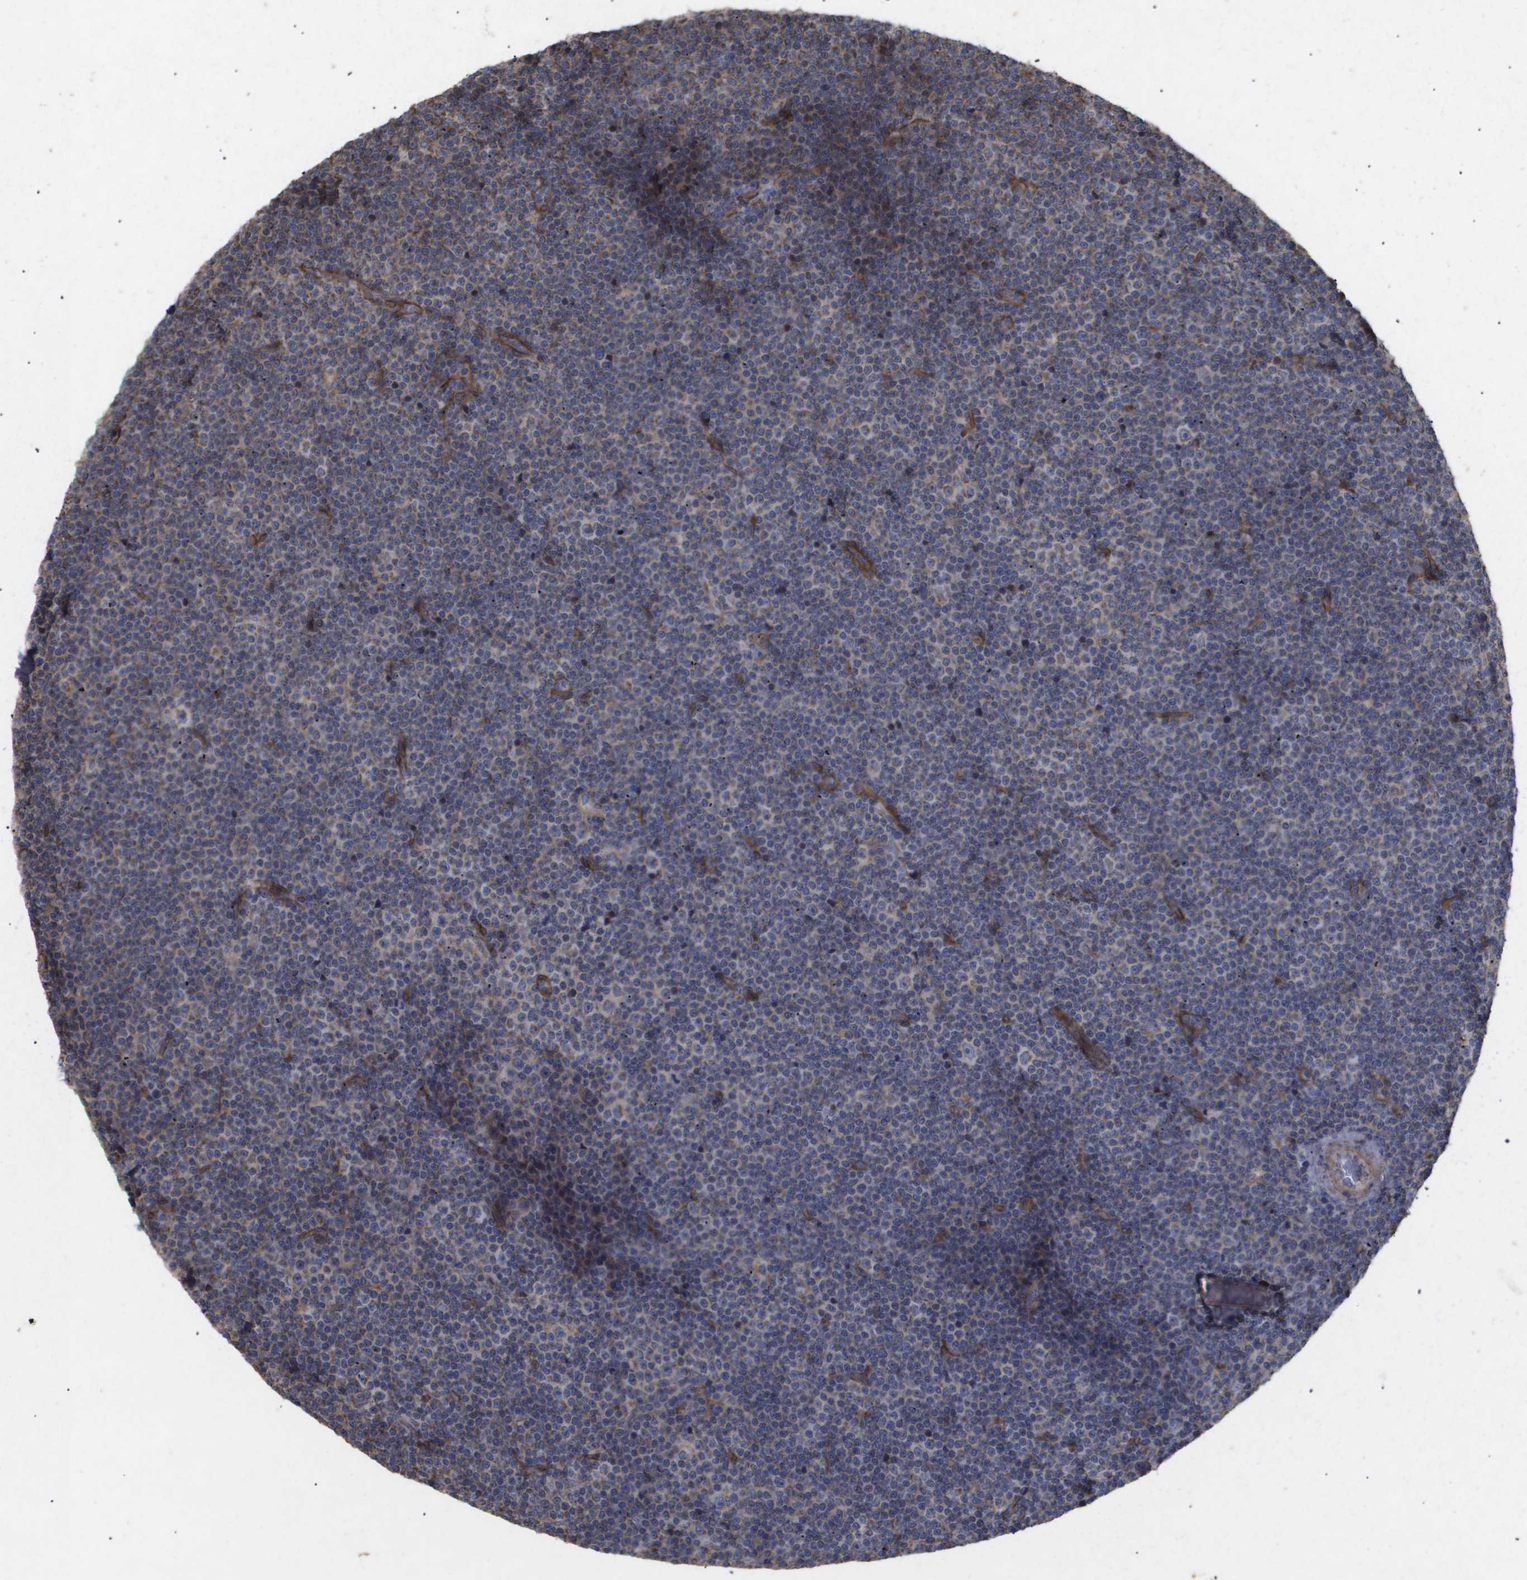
{"staining": {"intensity": "weak", "quantity": "<25%", "location": "cytoplasmic/membranous"}, "tissue": "lymphoma", "cell_type": "Tumor cells", "image_type": "cancer", "snomed": [{"axis": "morphology", "description": "Malignant lymphoma, non-Hodgkin's type, Low grade"}, {"axis": "topography", "description": "Lymph node"}], "caption": "Human low-grade malignant lymphoma, non-Hodgkin's type stained for a protein using immunohistochemistry (IHC) demonstrates no positivity in tumor cells.", "gene": "TNS1", "patient": {"sex": "female", "age": 67}}